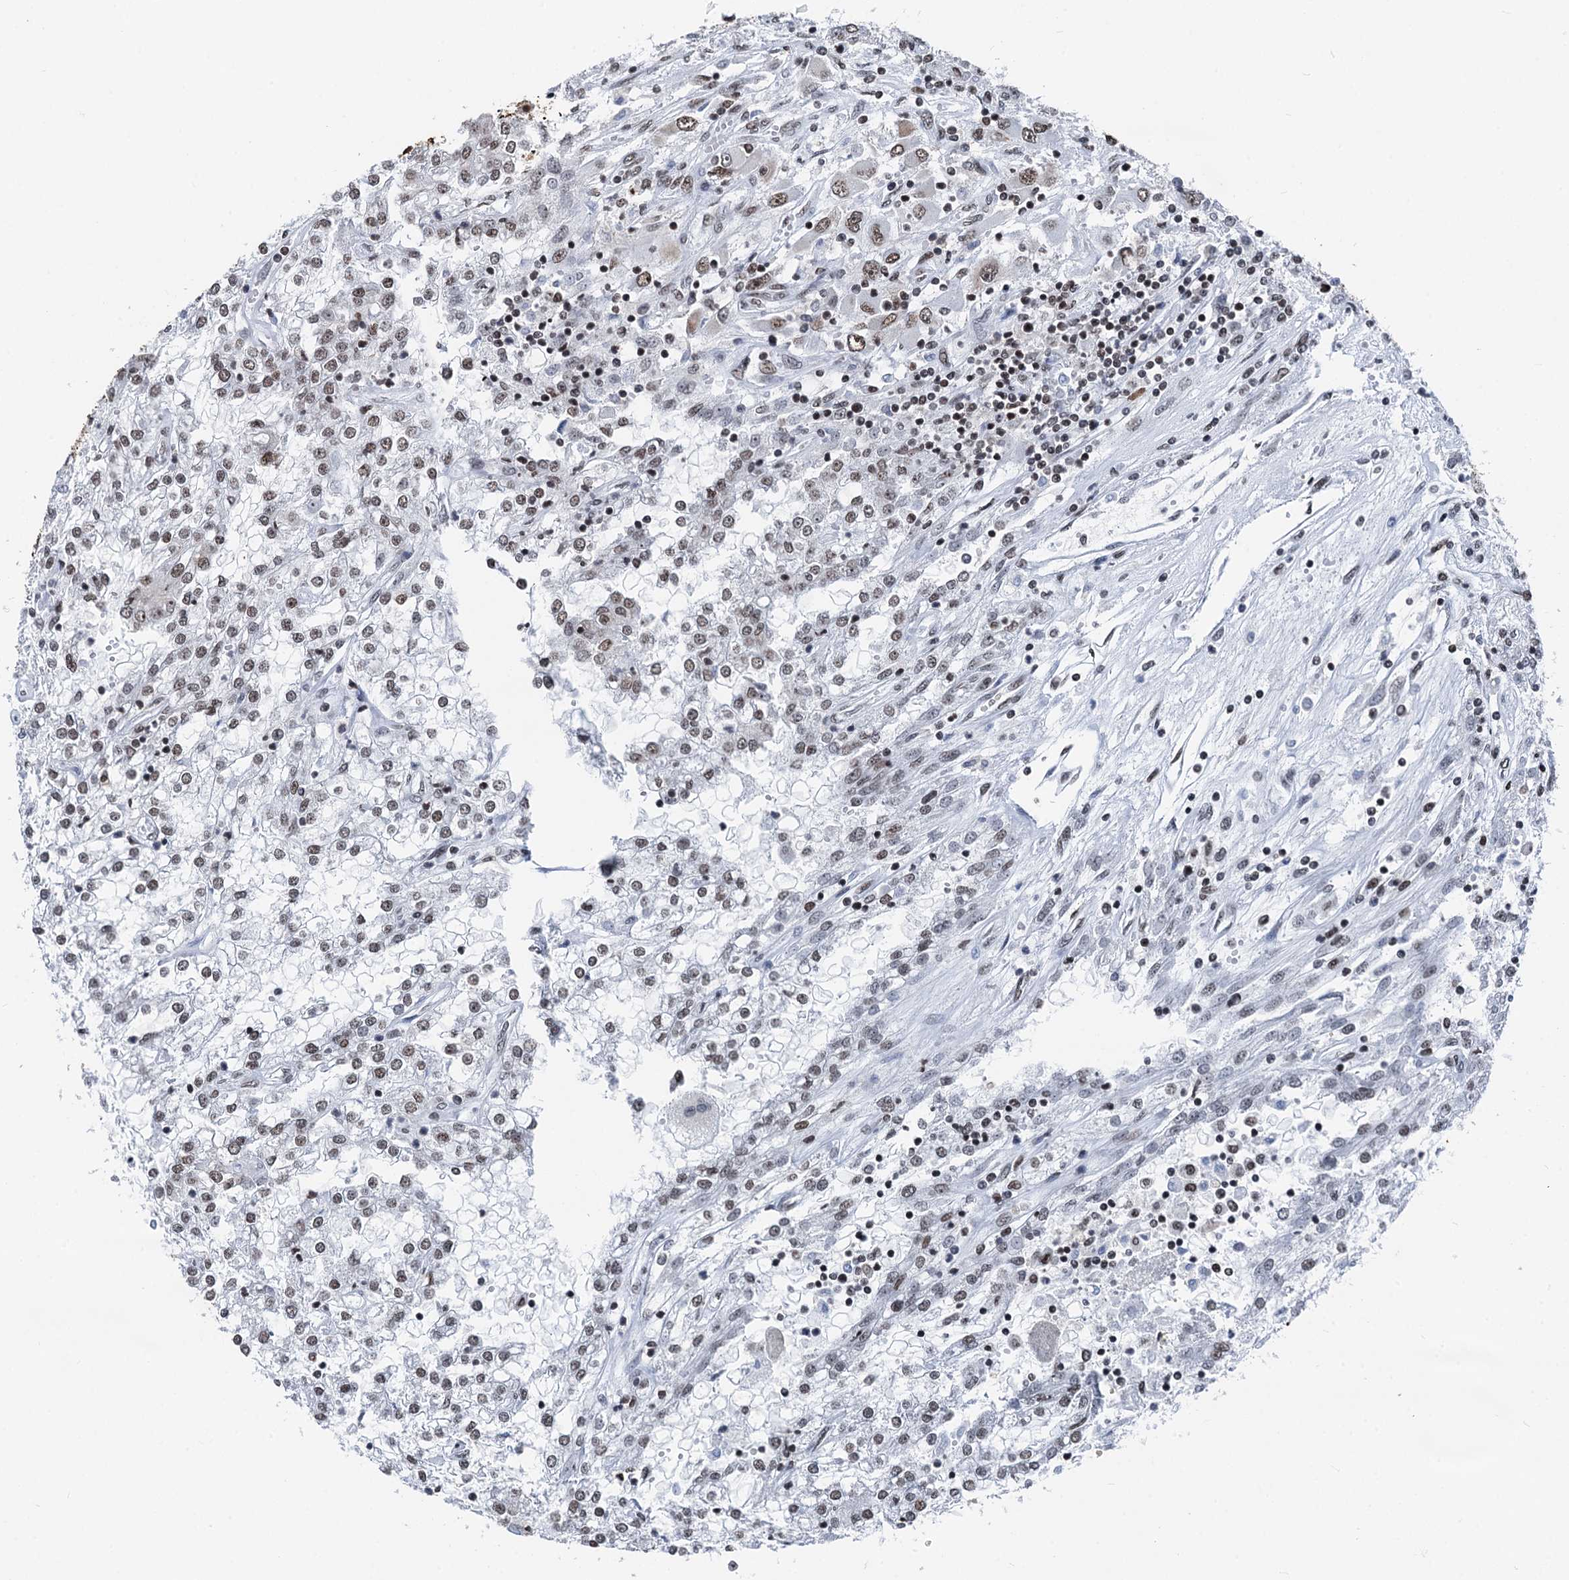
{"staining": {"intensity": "weak", "quantity": "25%-75%", "location": "nuclear"}, "tissue": "renal cancer", "cell_type": "Tumor cells", "image_type": "cancer", "snomed": [{"axis": "morphology", "description": "Adenocarcinoma, NOS"}, {"axis": "topography", "description": "Kidney"}], "caption": "This image exhibits IHC staining of renal cancer, with low weak nuclear staining in approximately 25%-75% of tumor cells.", "gene": "DDX23", "patient": {"sex": "female", "age": 52}}